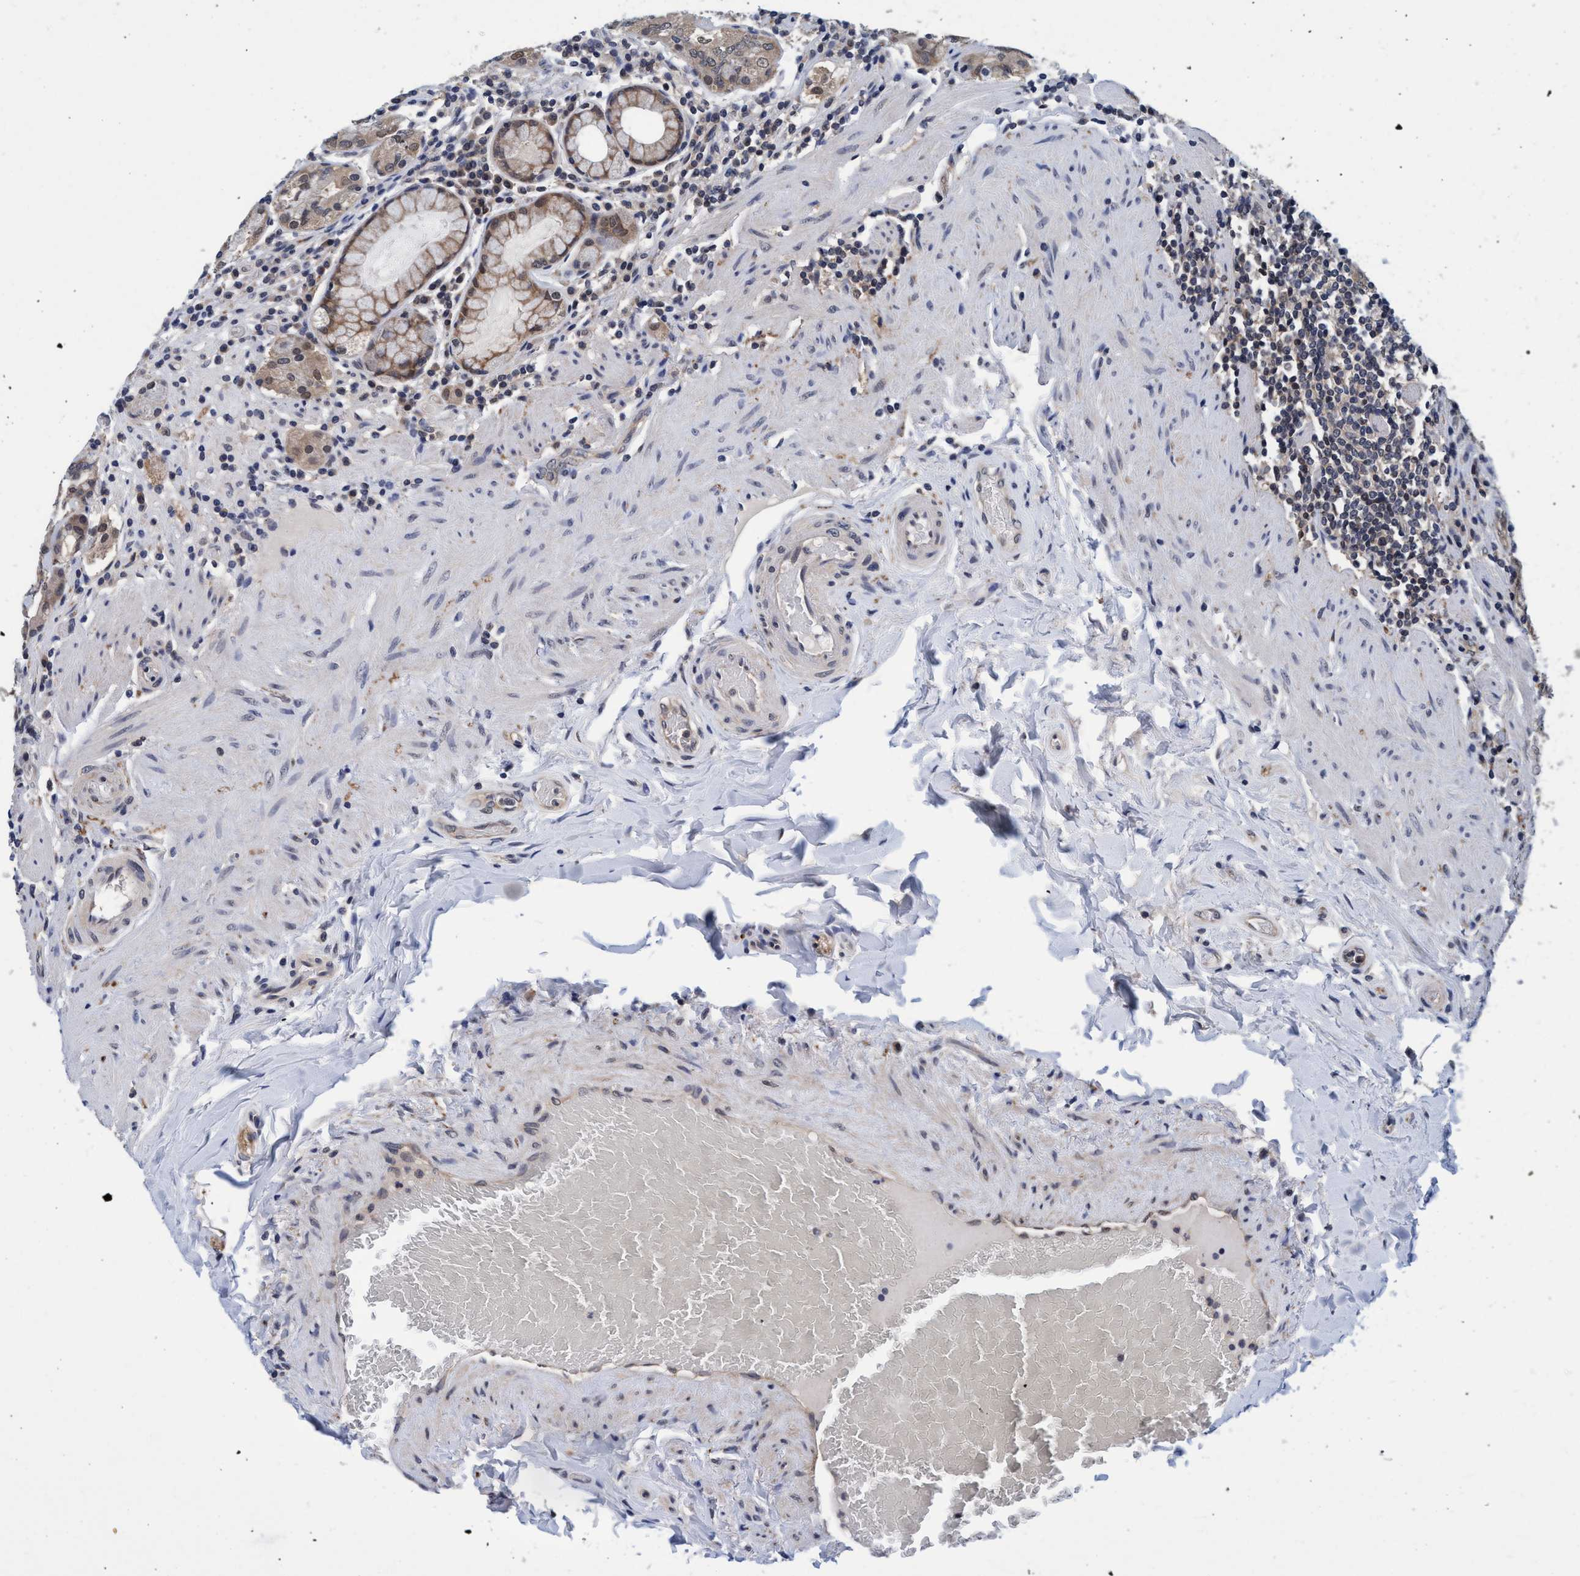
{"staining": {"intensity": "moderate", "quantity": ">75%", "location": "cytoplasmic/membranous,nuclear"}, "tissue": "stomach", "cell_type": "Glandular cells", "image_type": "normal", "snomed": [{"axis": "morphology", "description": "Normal tissue, NOS"}, {"axis": "topography", "description": "Stomach, lower"}], "caption": "Moderate cytoplasmic/membranous,nuclear staining is seen in about >75% of glandular cells in benign stomach. (Stains: DAB in brown, nuclei in blue, Microscopy: brightfield microscopy at high magnification).", "gene": "PSMD12", "patient": {"sex": "female", "age": 76}}